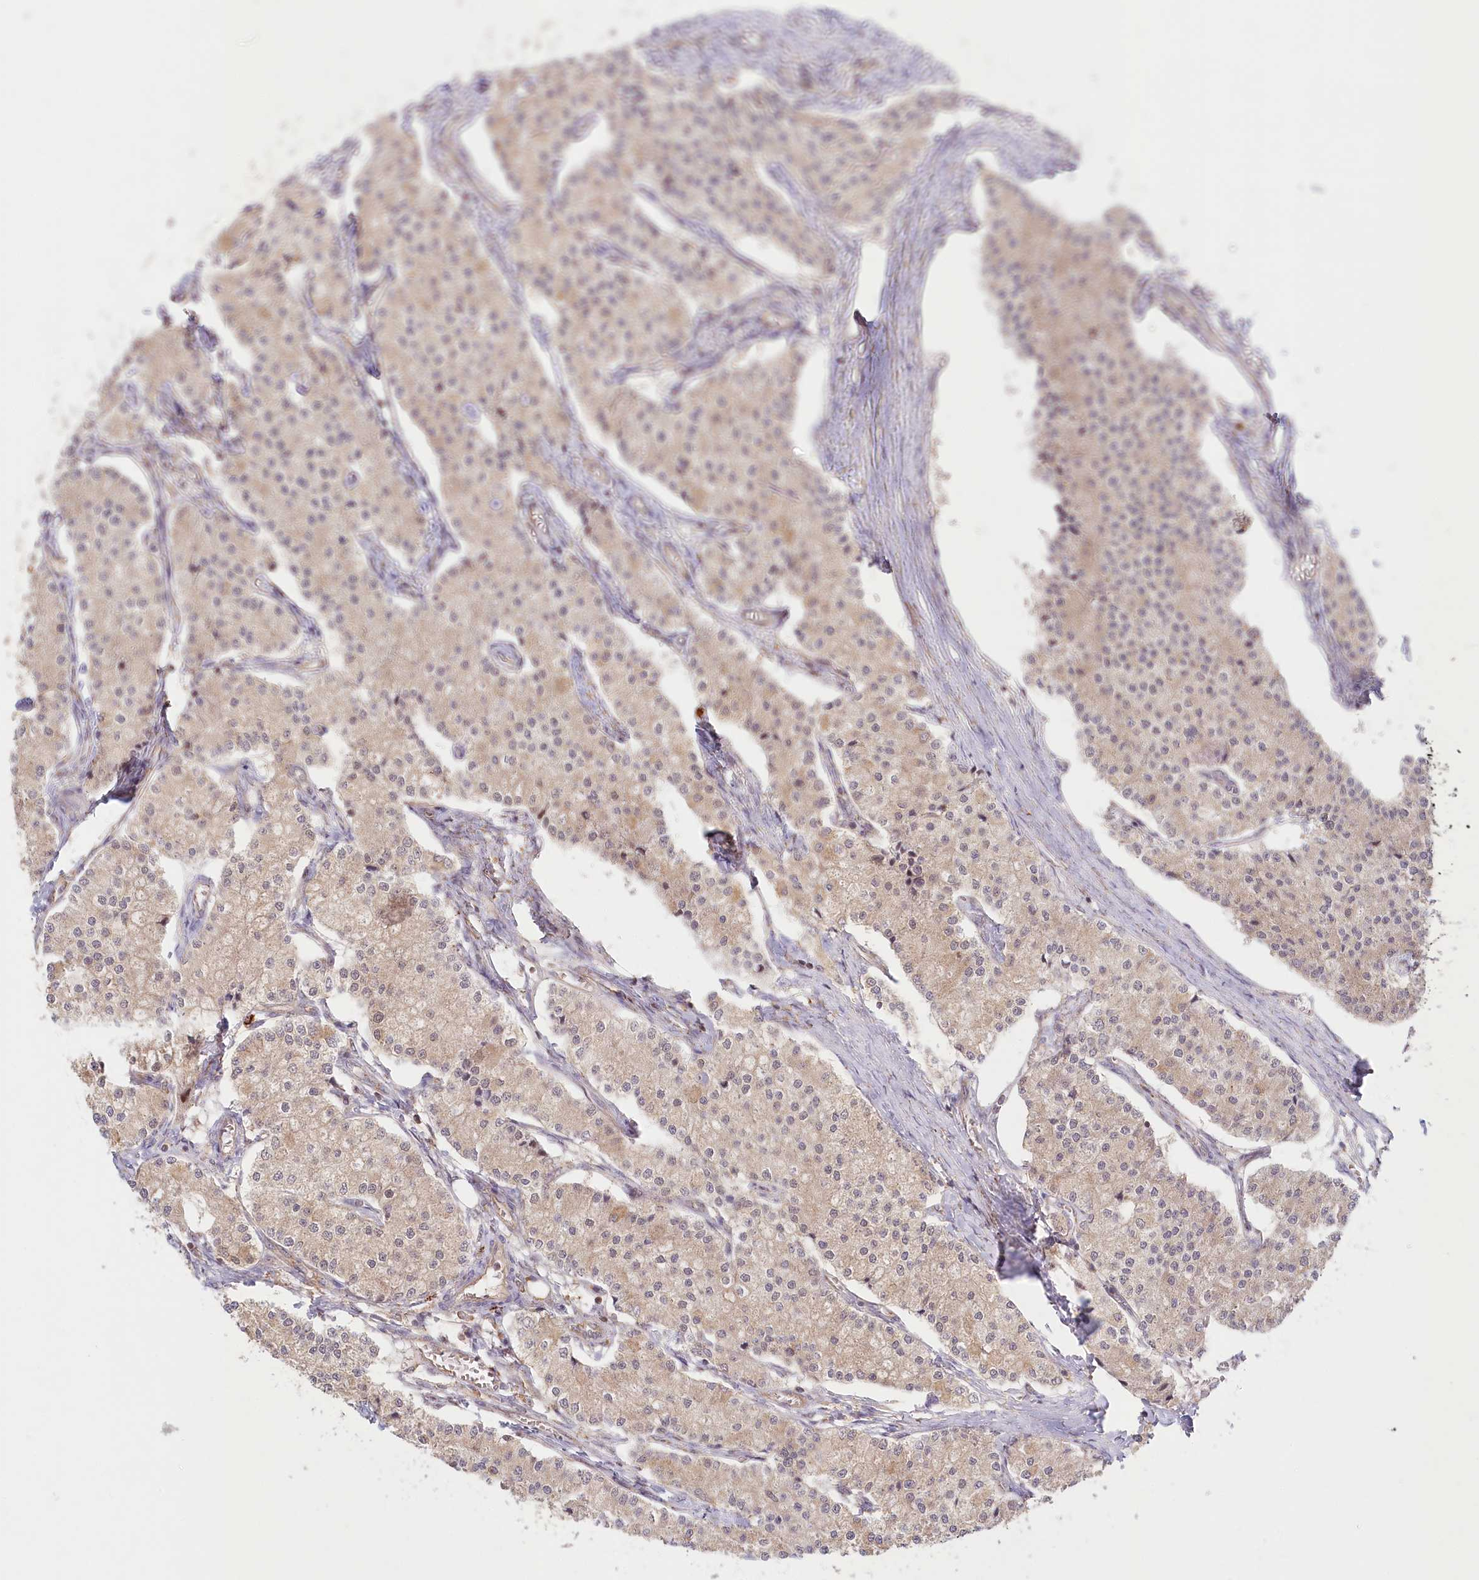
{"staining": {"intensity": "negative", "quantity": "none", "location": "none"}, "tissue": "carcinoid", "cell_type": "Tumor cells", "image_type": "cancer", "snomed": [{"axis": "morphology", "description": "Carcinoid, malignant, NOS"}, {"axis": "topography", "description": "Colon"}], "caption": "Immunohistochemical staining of carcinoid exhibits no significant positivity in tumor cells. The staining is performed using DAB (3,3'-diaminobenzidine) brown chromogen with nuclei counter-stained in using hematoxylin.", "gene": "RTN4IP1", "patient": {"sex": "female", "age": 52}}